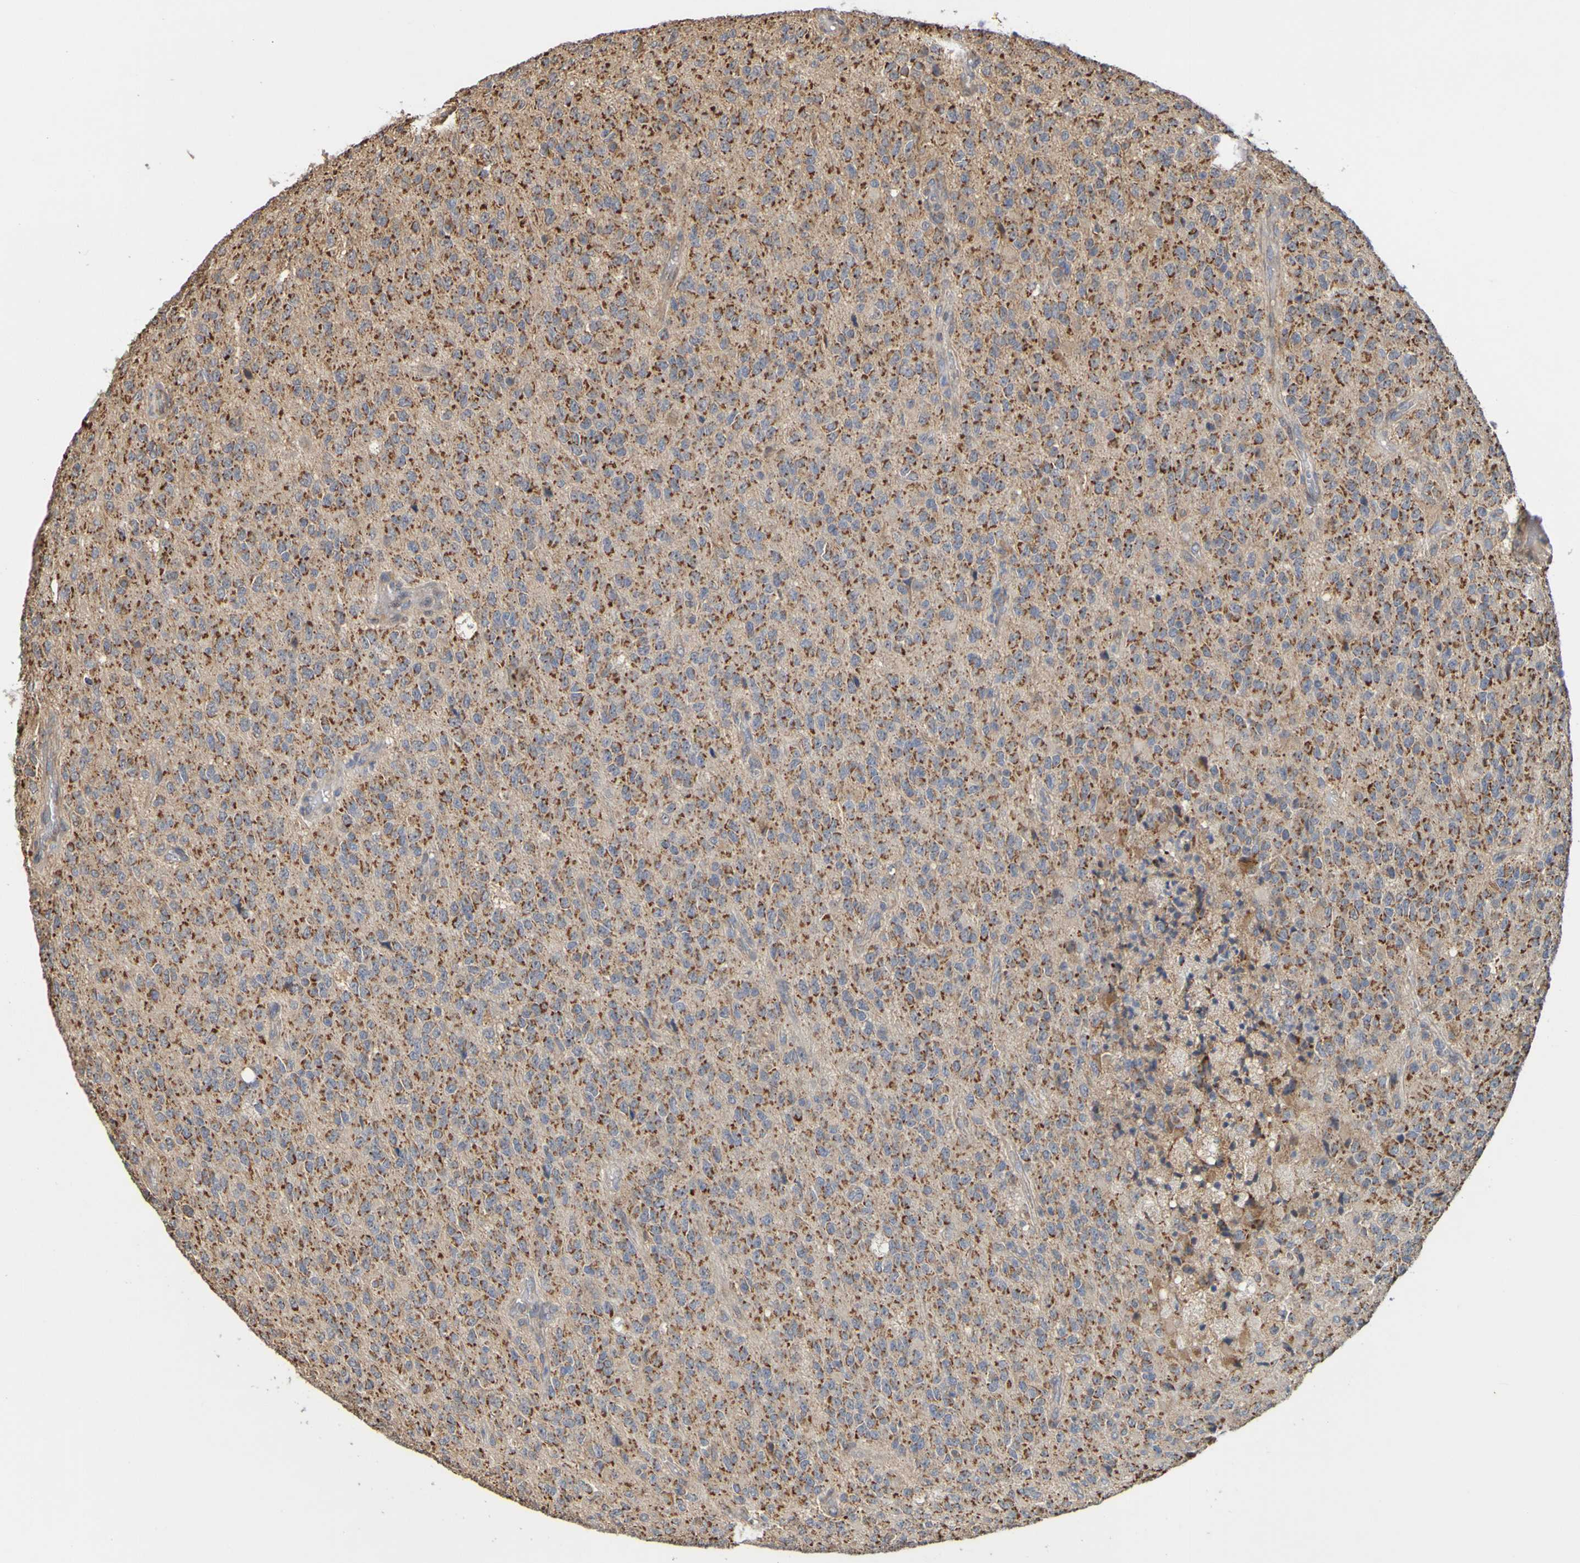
{"staining": {"intensity": "strong", "quantity": ">75%", "location": "cytoplasmic/membranous"}, "tissue": "glioma", "cell_type": "Tumor cells", "image_type": "cancer", "snomed": [{"axis": "morphology", "description": "Glioma, malignant, High grade"}, {"axis": "topography", "description": "pancreas cauda"}], "caption": "Tumor cells exhibit high levels of strong cytoplasmic/membranous positivity in approximately >75% of cells in human glioma. The staining was performed using DAB (3,3'-diaminobenzidine), with brown indicating positive protein expression. Nuclei are stained blue with hematoxylin.", "gene": "TMBIM1", "patient": {"sex": "male", "age": 60}}